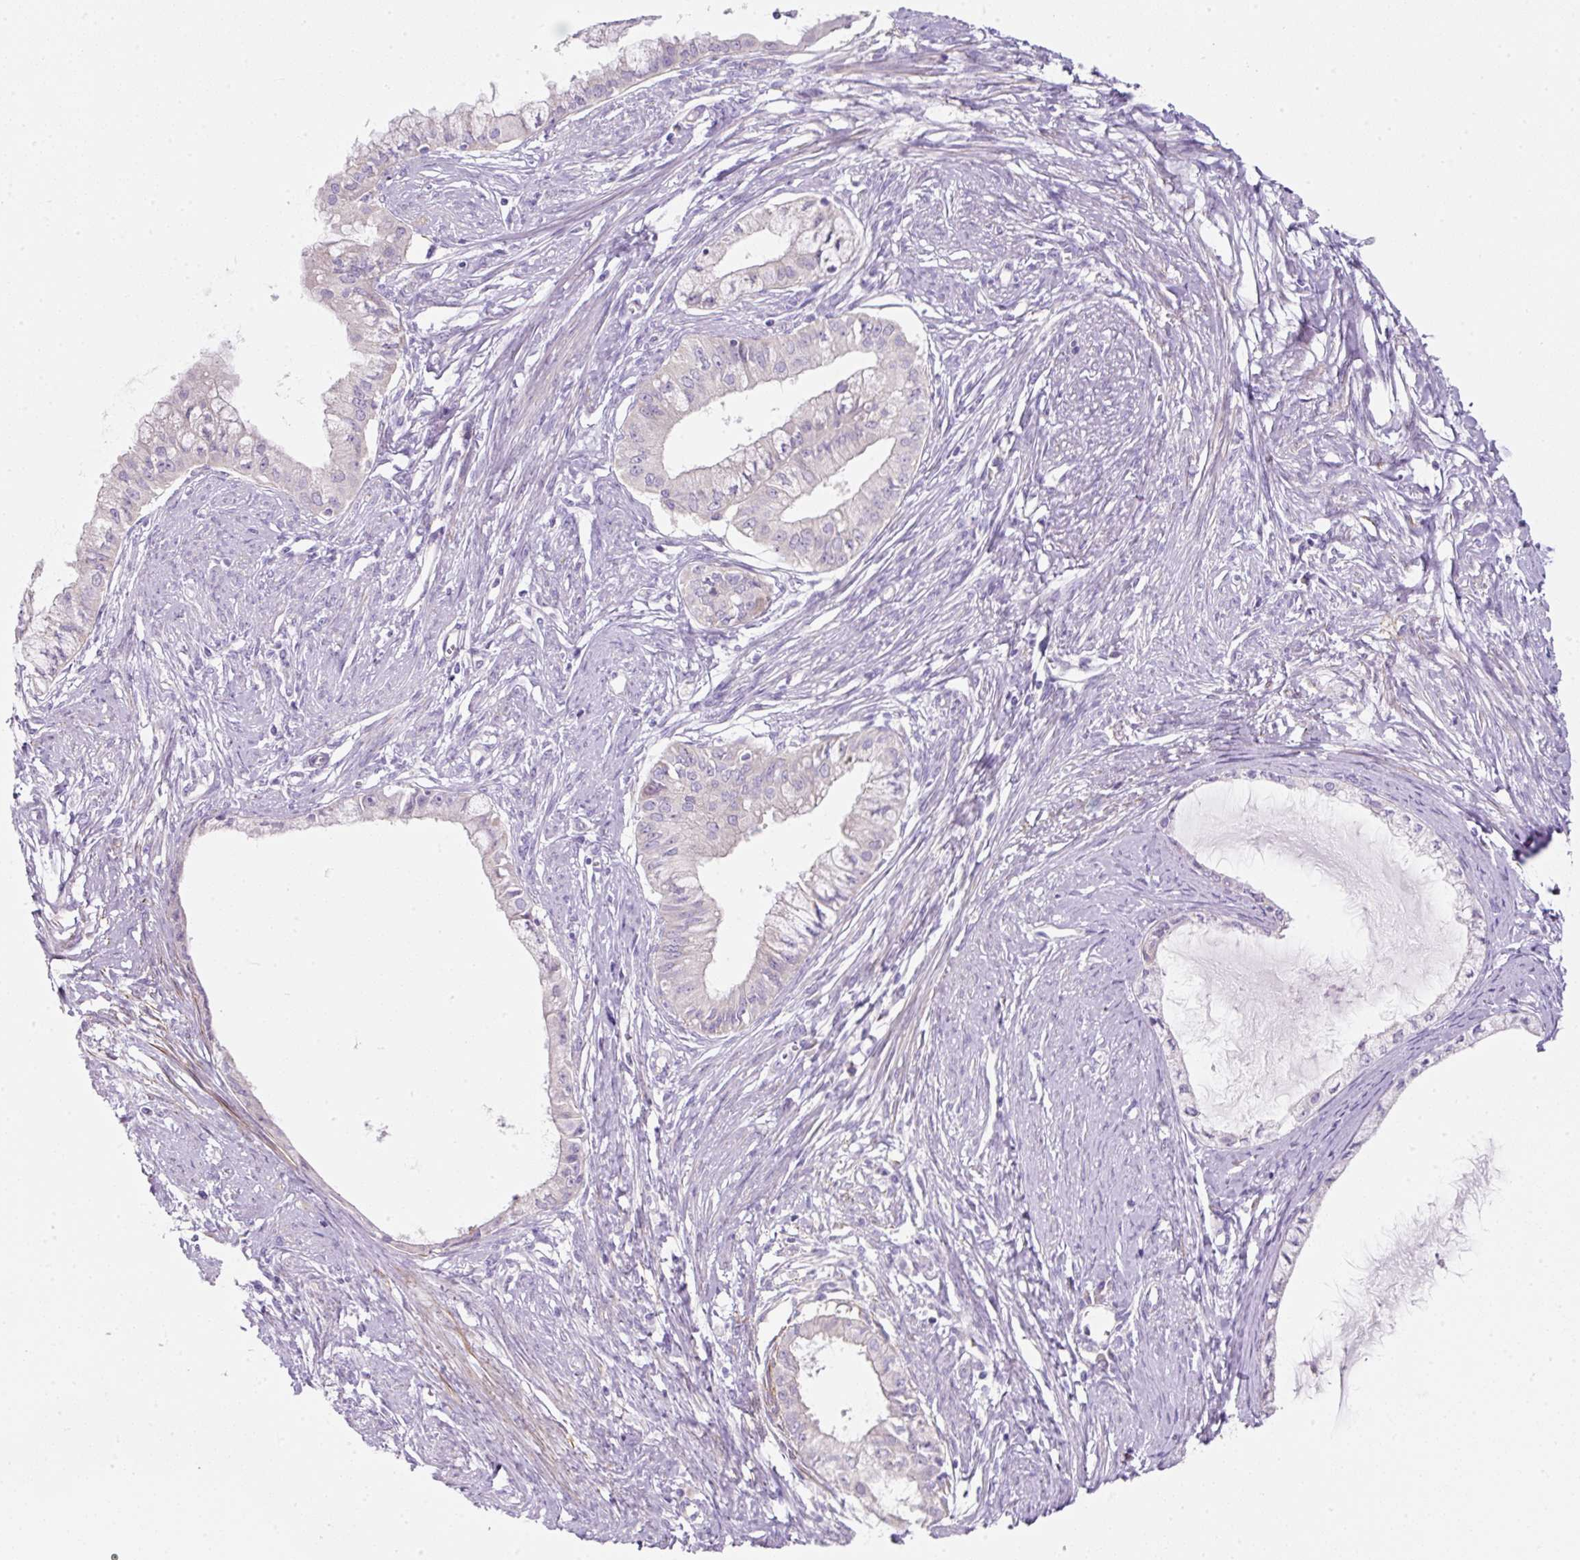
{"staining": {"intensity": "negative", "quantity": "none", "location": "none"}, "tissue": "endometrial cancer", "cell_type": "Tumor cells", "image_type": "cancer", "snomed": [{"axis": "morphology", "description": "Adenocarcinoma, NOS"}, {"axis": "topography", "description": "Endometrium"}], "caption": "Immunohistochemical staining of human endometrial cancer (adenocarcinoma) shows no significant positivity in tumor cells.", "gene": "ERAP2", "patient": {"sex": "female", "age": 76}}